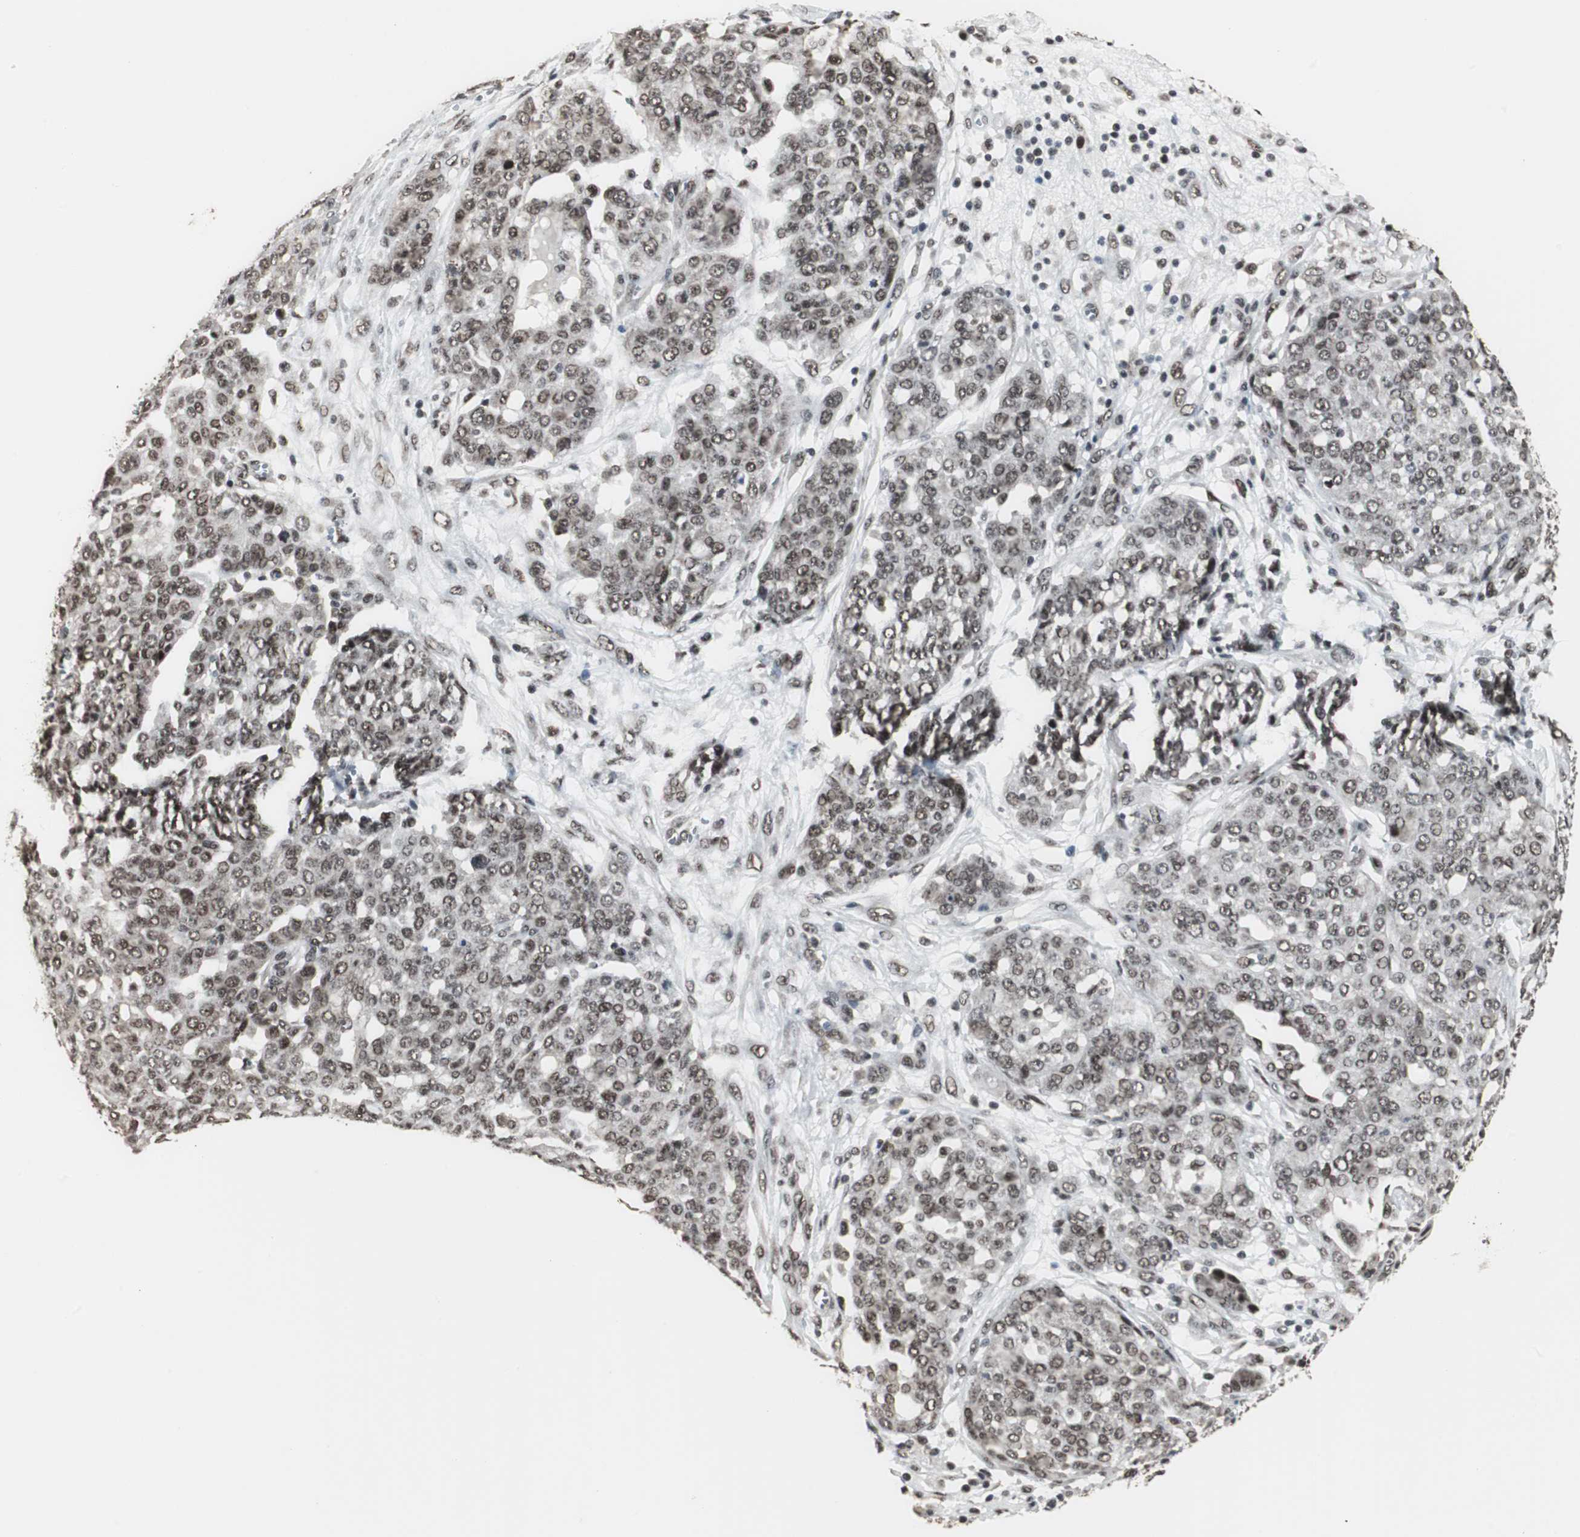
{"staining": {"intensity": "moderate", "quantity": ">75%", "location": "nuclear"}, "tissue": "ovarian cancer", "cell_type": "Tumor cells", "image_type": "cancer", "snomed": [{"axis": "morphology", "description": "Cystadenocarcinoma, serous, NOS"}, {"axis": "topography", "description": "Soft tissue"}, {"axis": "topography", "description": "Ovary"}], "caption": "The photomicrograph demonstrates a brown stain indicating the presence of a protein in the nuclear of tumor cells in ovarian cancer.", "gene": "CDK9", "patient": {"sex": "female", "age": 57}}